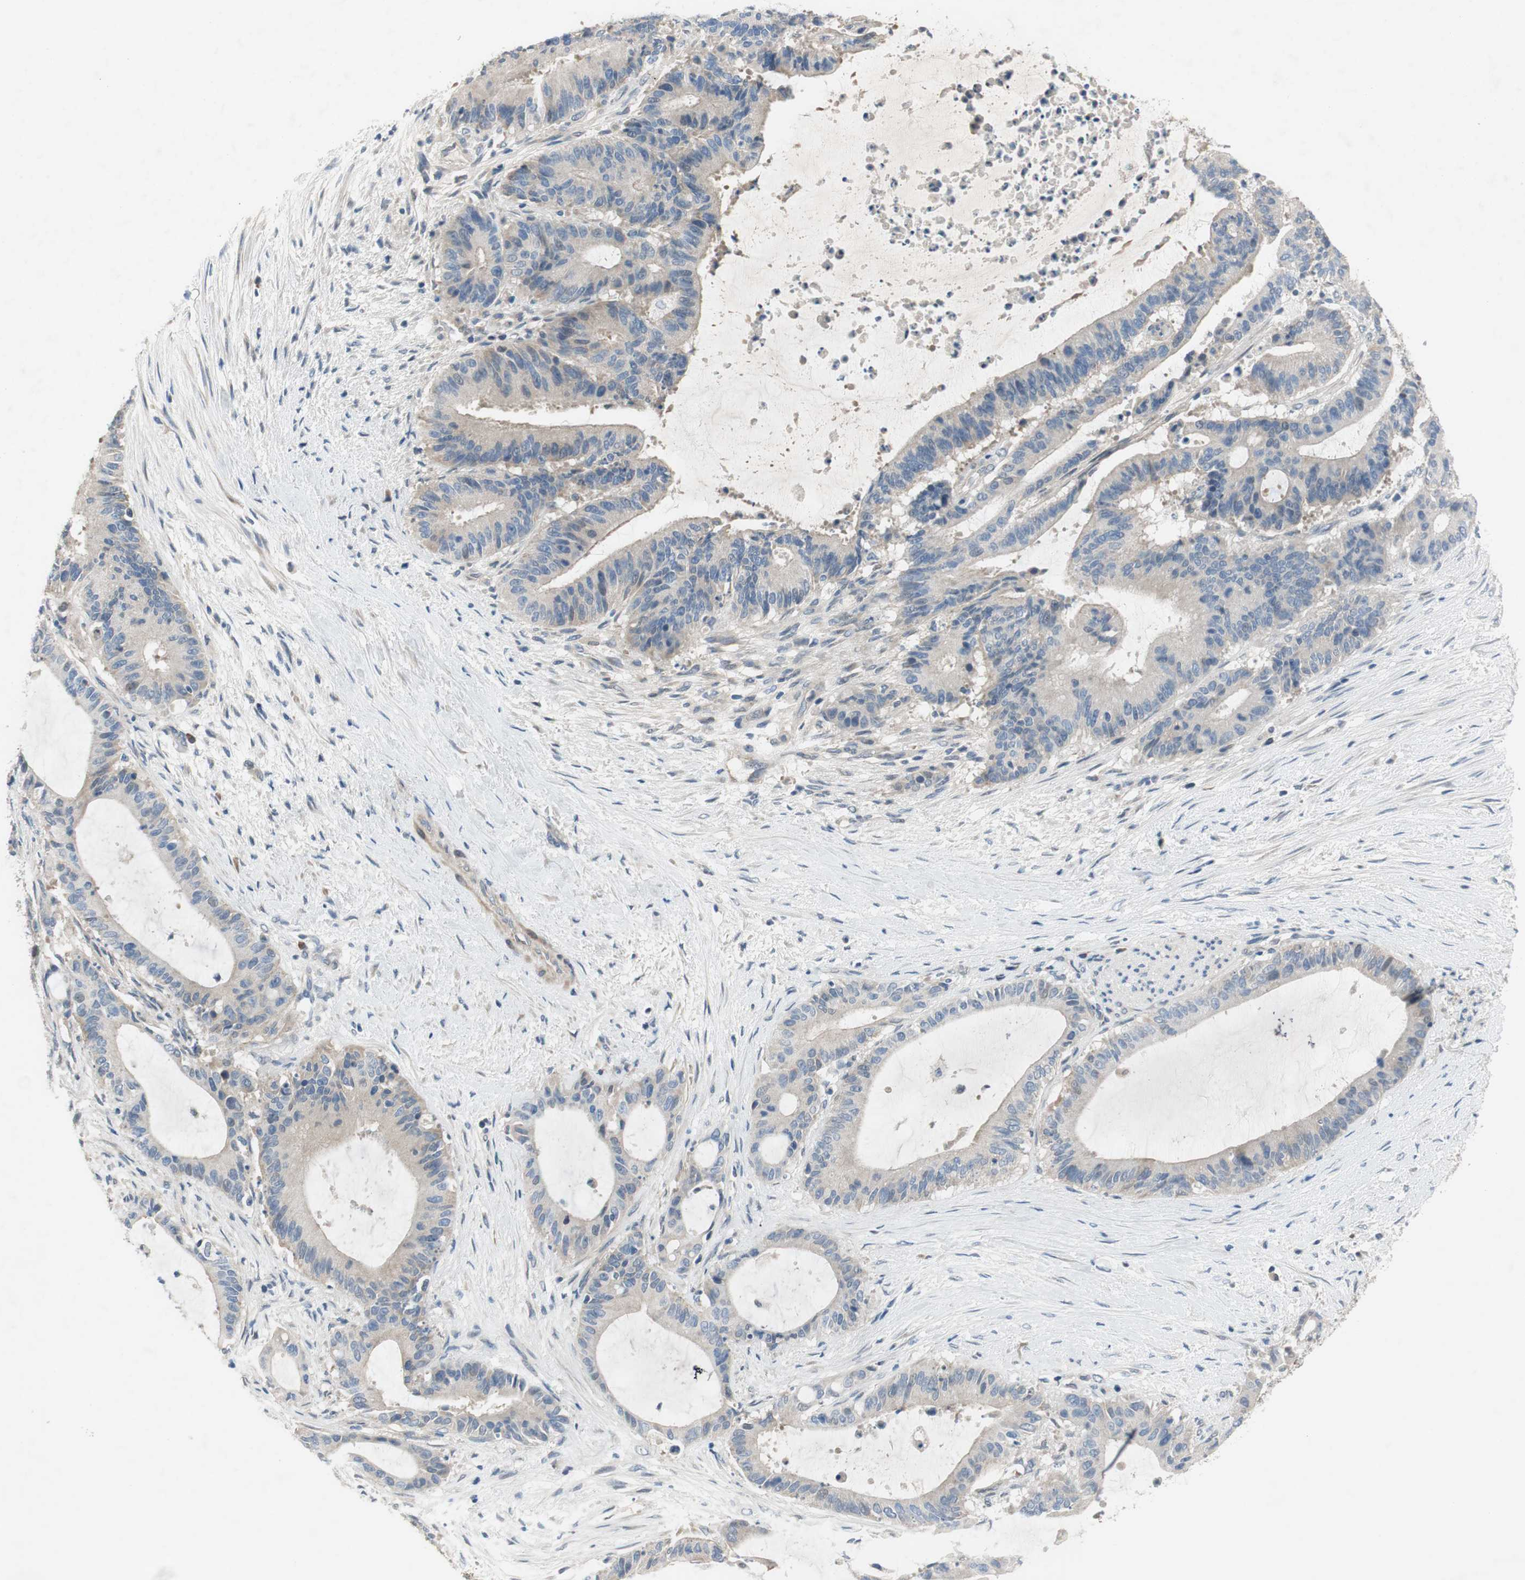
{"staining": {"intensity": "weak", "quantity": "<25%", "location": "cytoplasmic/membranous"}, "tissue": "liver cancer", "cell_type": "Tumor cells", "image_type": "cancer", "snomed": [{"axis": "morphology", "description": "Cholangiocarcinoma"}, {"axis": "topography", "description": "Liver"}], "caption": "Liver cholangiocarcinoma stained for a protein using IHC shows no staining tumor cells.", "gene": "TACR3", "patient": {"sex": "female", "age": 73}}